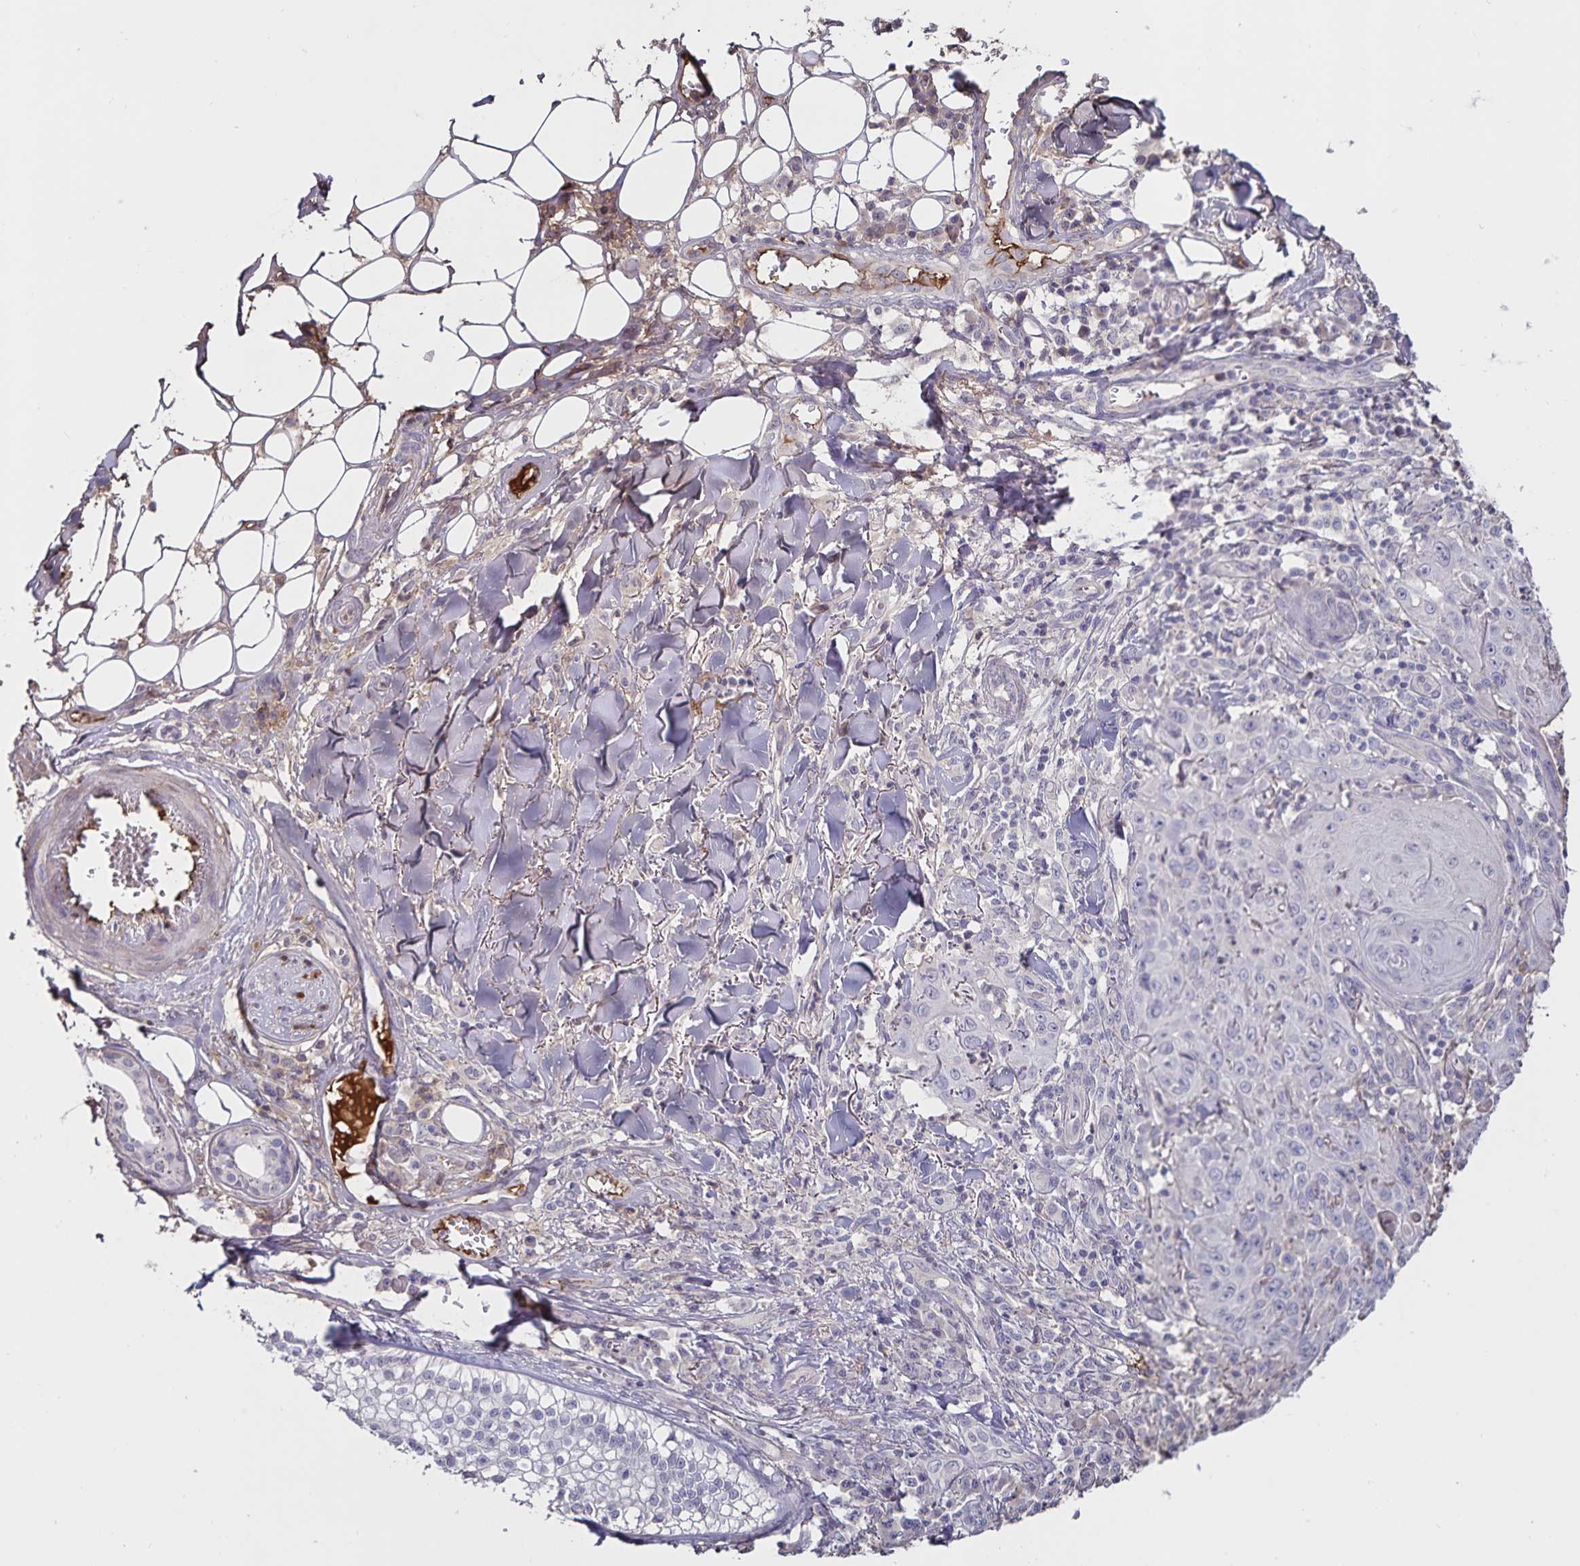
{"staining": {"intensity": "negative", "quantity": "none", "location": "none"}, "tissue": "skin cancer", "cell_type": "Tumor cells", "image_type": "cancer", "snomed": [{"axis": "morphology", "description": "Squamous cell carcinoma, NOS"}, {"axis": "topography", "description": "Skin"}], "caption": "Immunohistochemical staining of human squamous cell carcinoma (skin) displays no significant expression in tumor cells. The staining was performed using DAB (3,3'-diaminobenzidine) to visualize the protein expression in brown, while the nuclei were stained in blue with hematoxylin (Magnification: 20x).", "gene": "FGG", "patient": {"sex": "male", "age": 75}}